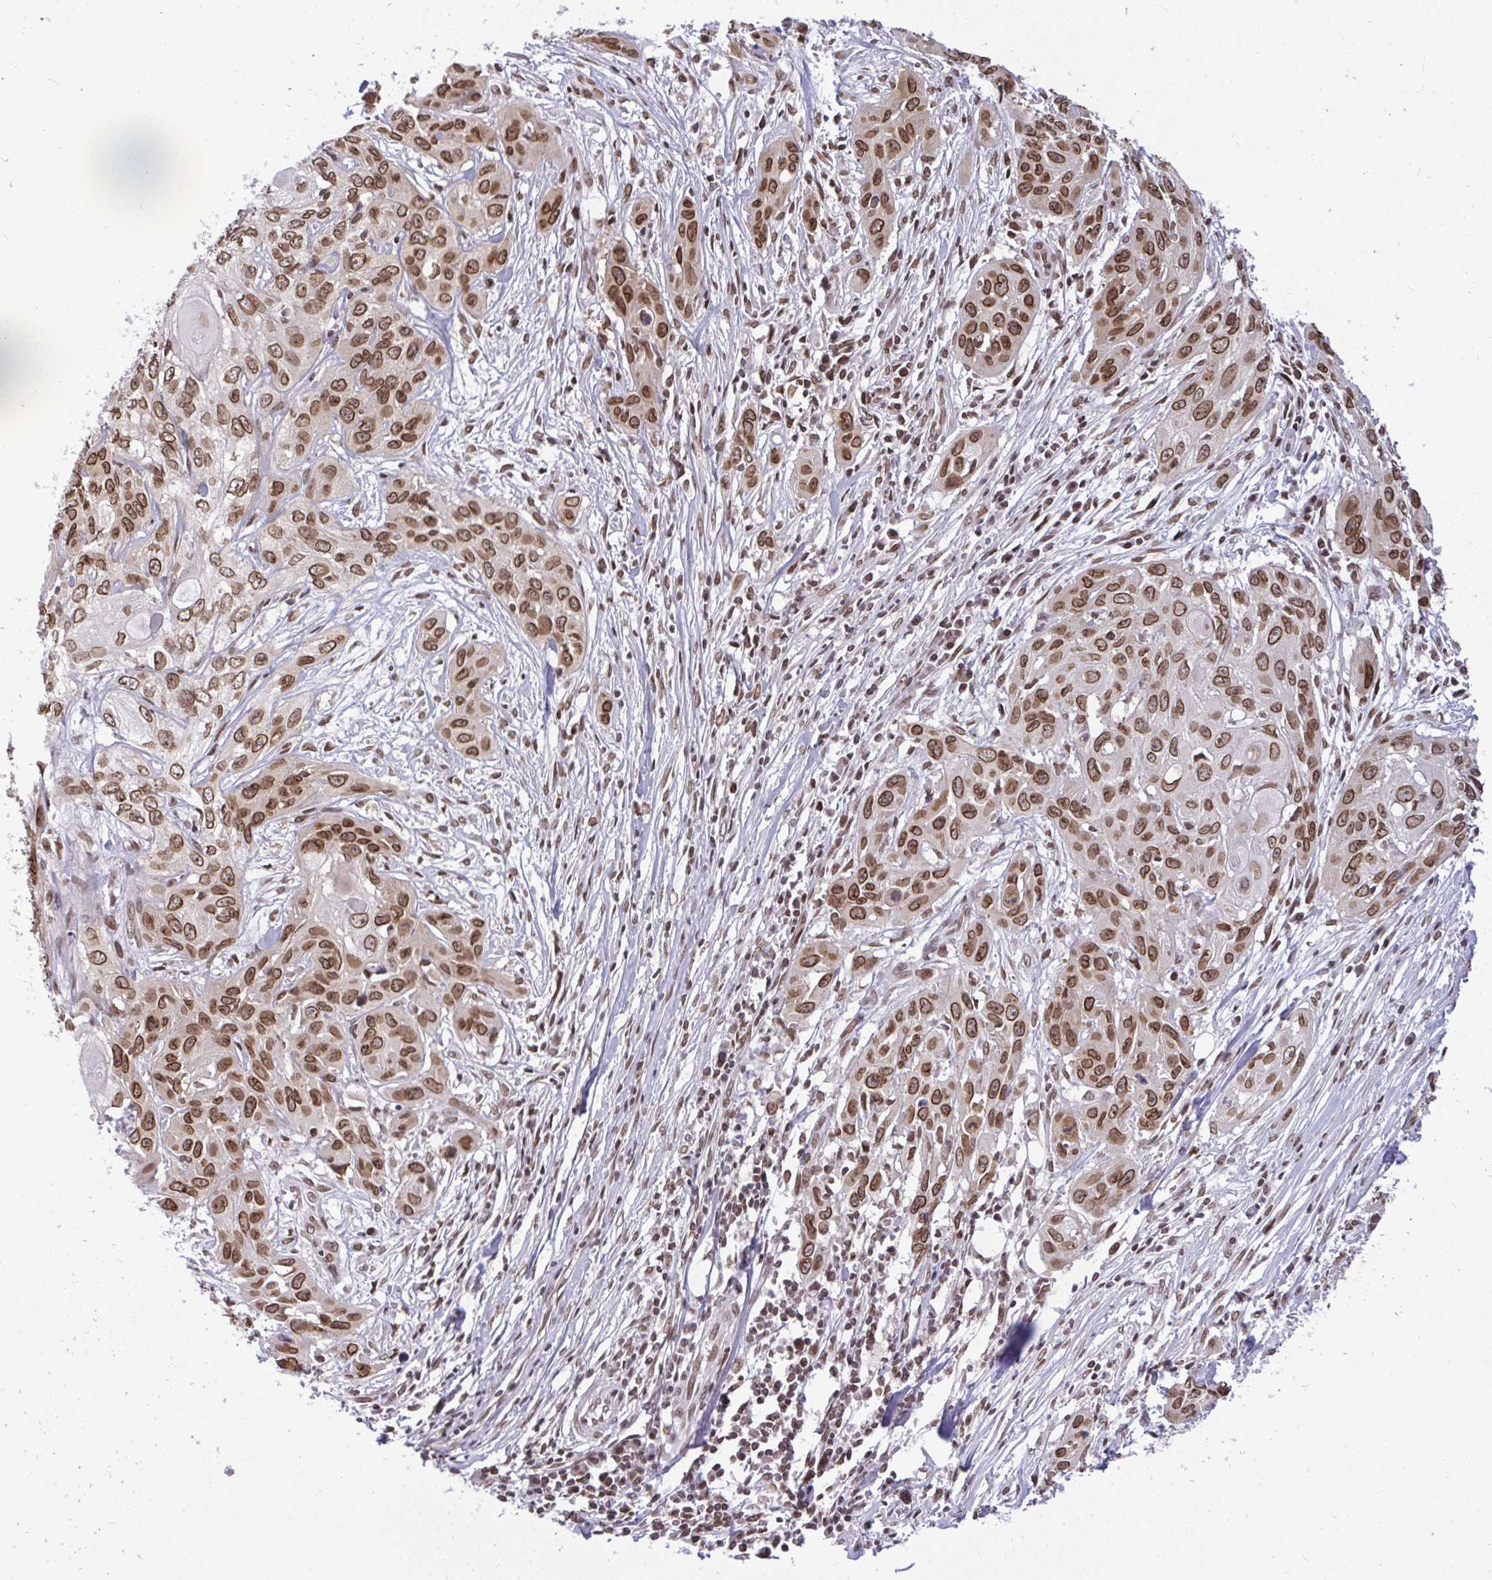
{"staining": {"intensity": "moderate", "quantity": ">75%", "location": "cytoplasmic/membranous,nuclear"}, "tissue": "skin cancer", "cell_type": "Tumor cells", "image_type": "cancer", "snomed": [{"axis": "morphology", "description": "Squamous cell carcinoma, NOS"}, {"axis": "topography", "description": "Skin"}, {"axis": "topography", "description": "Vulva"}], "caption": "About >75% of tumor cells in human skin squamous cell carcinoma display moderate cytoplasmic/membranous and nuclear protein expression as visualized by brown immunohistochemical staining.", "gene": "JPT1", "patient": {"sex": "female", "age": 83}}